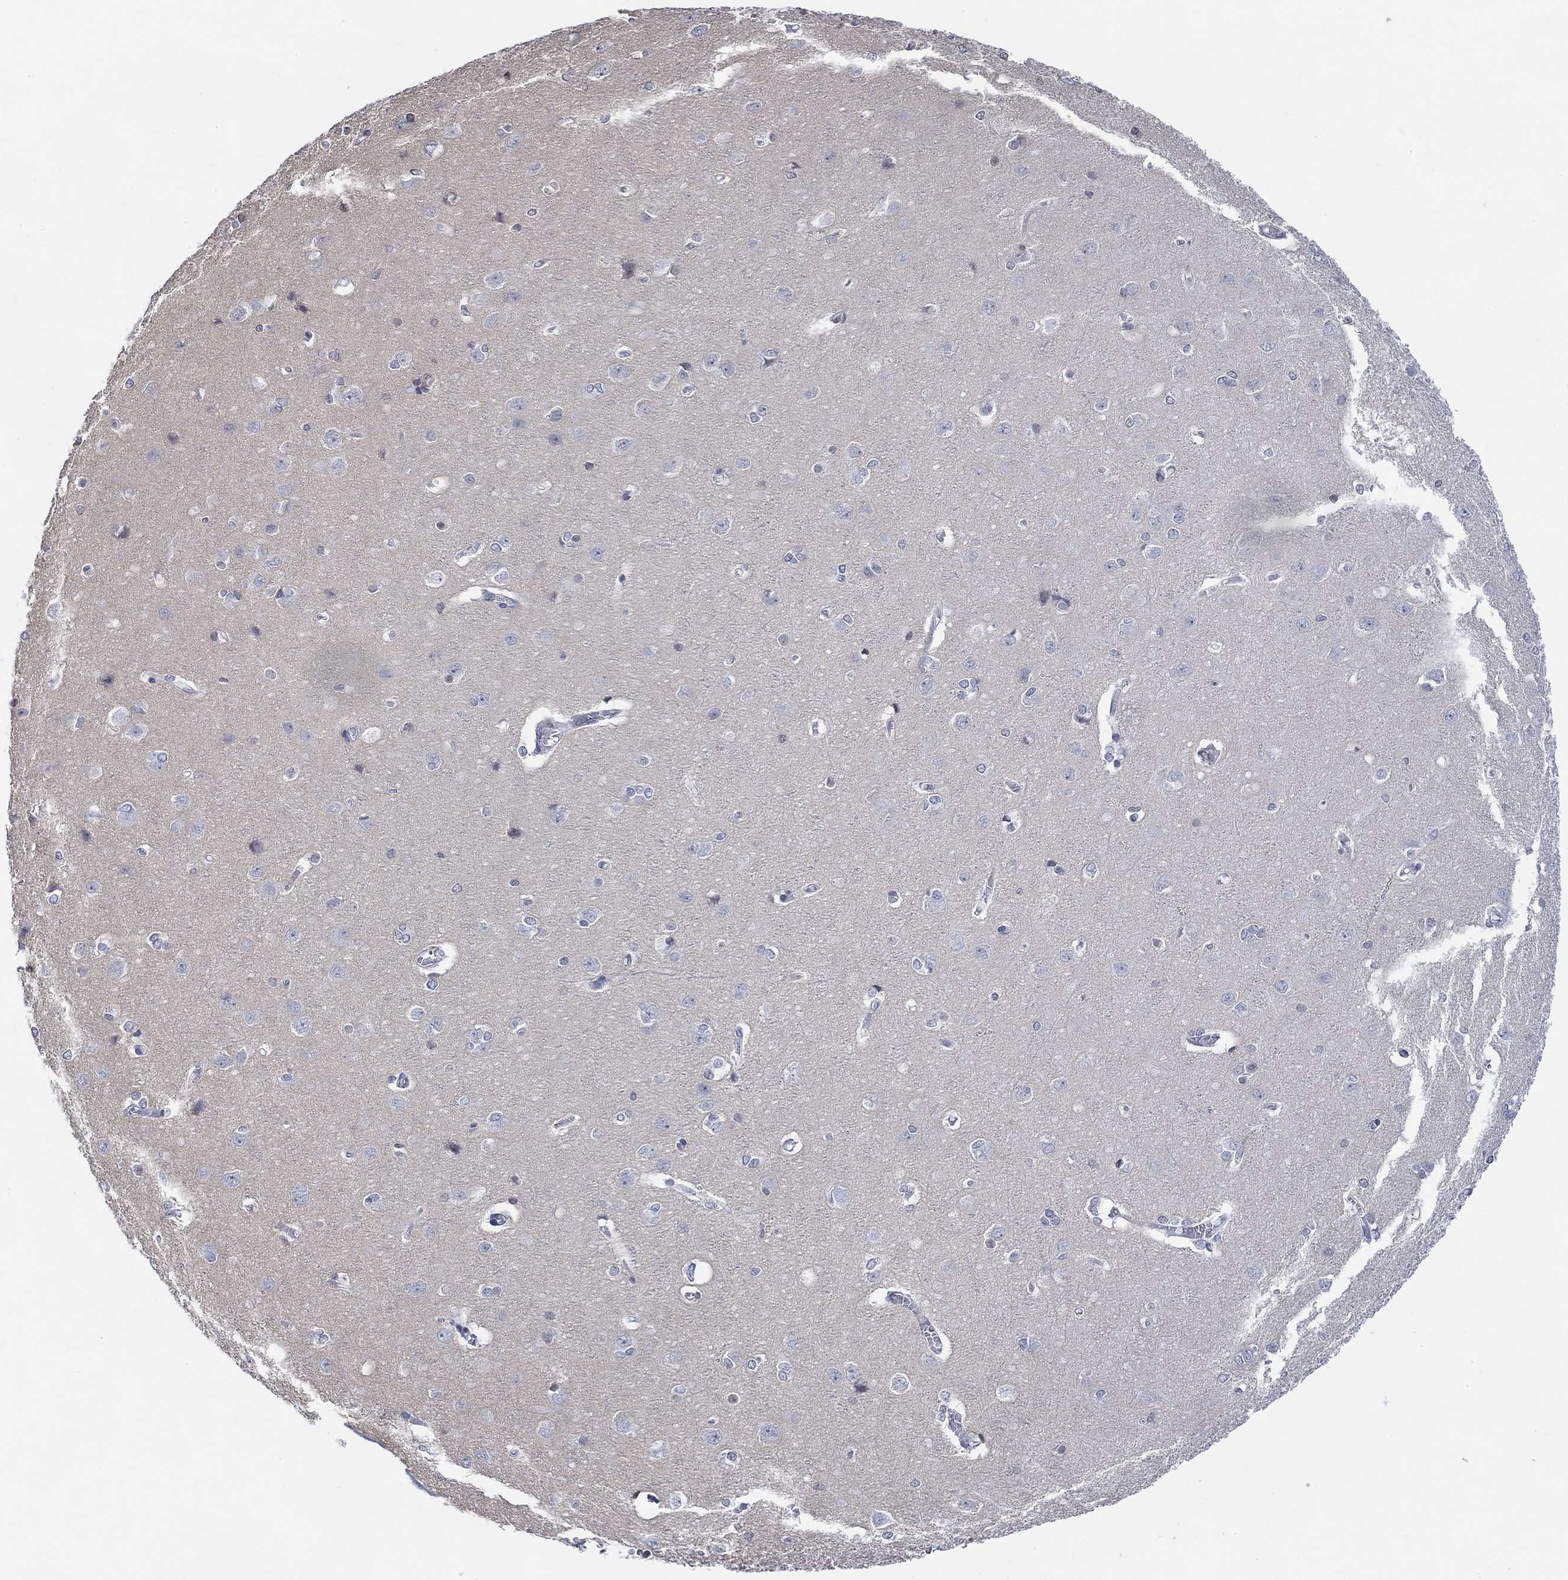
{"staining": {"intensity": "negative", "quantity": "none", "location": "none"}, "tissue": "cerebral cortex", "cell_type": "Endothelial cells", "image_type": "normal", "snomed": [{"axis": "morphology", "description": "Normal tissue, NOS"}, {"axis": "topography", "description": "Cerebral cortex"}], "caption": "High magnification brightfield microscopy of normal cerebral cortex stained with DAB (3,3'-diaminobenzidine) (brown) and counterstained with hematoxylin (blue): endothelial cells show no significant expression.", "gene": "TMEM255A", "patient": {"sex": "male", "age": 37}}